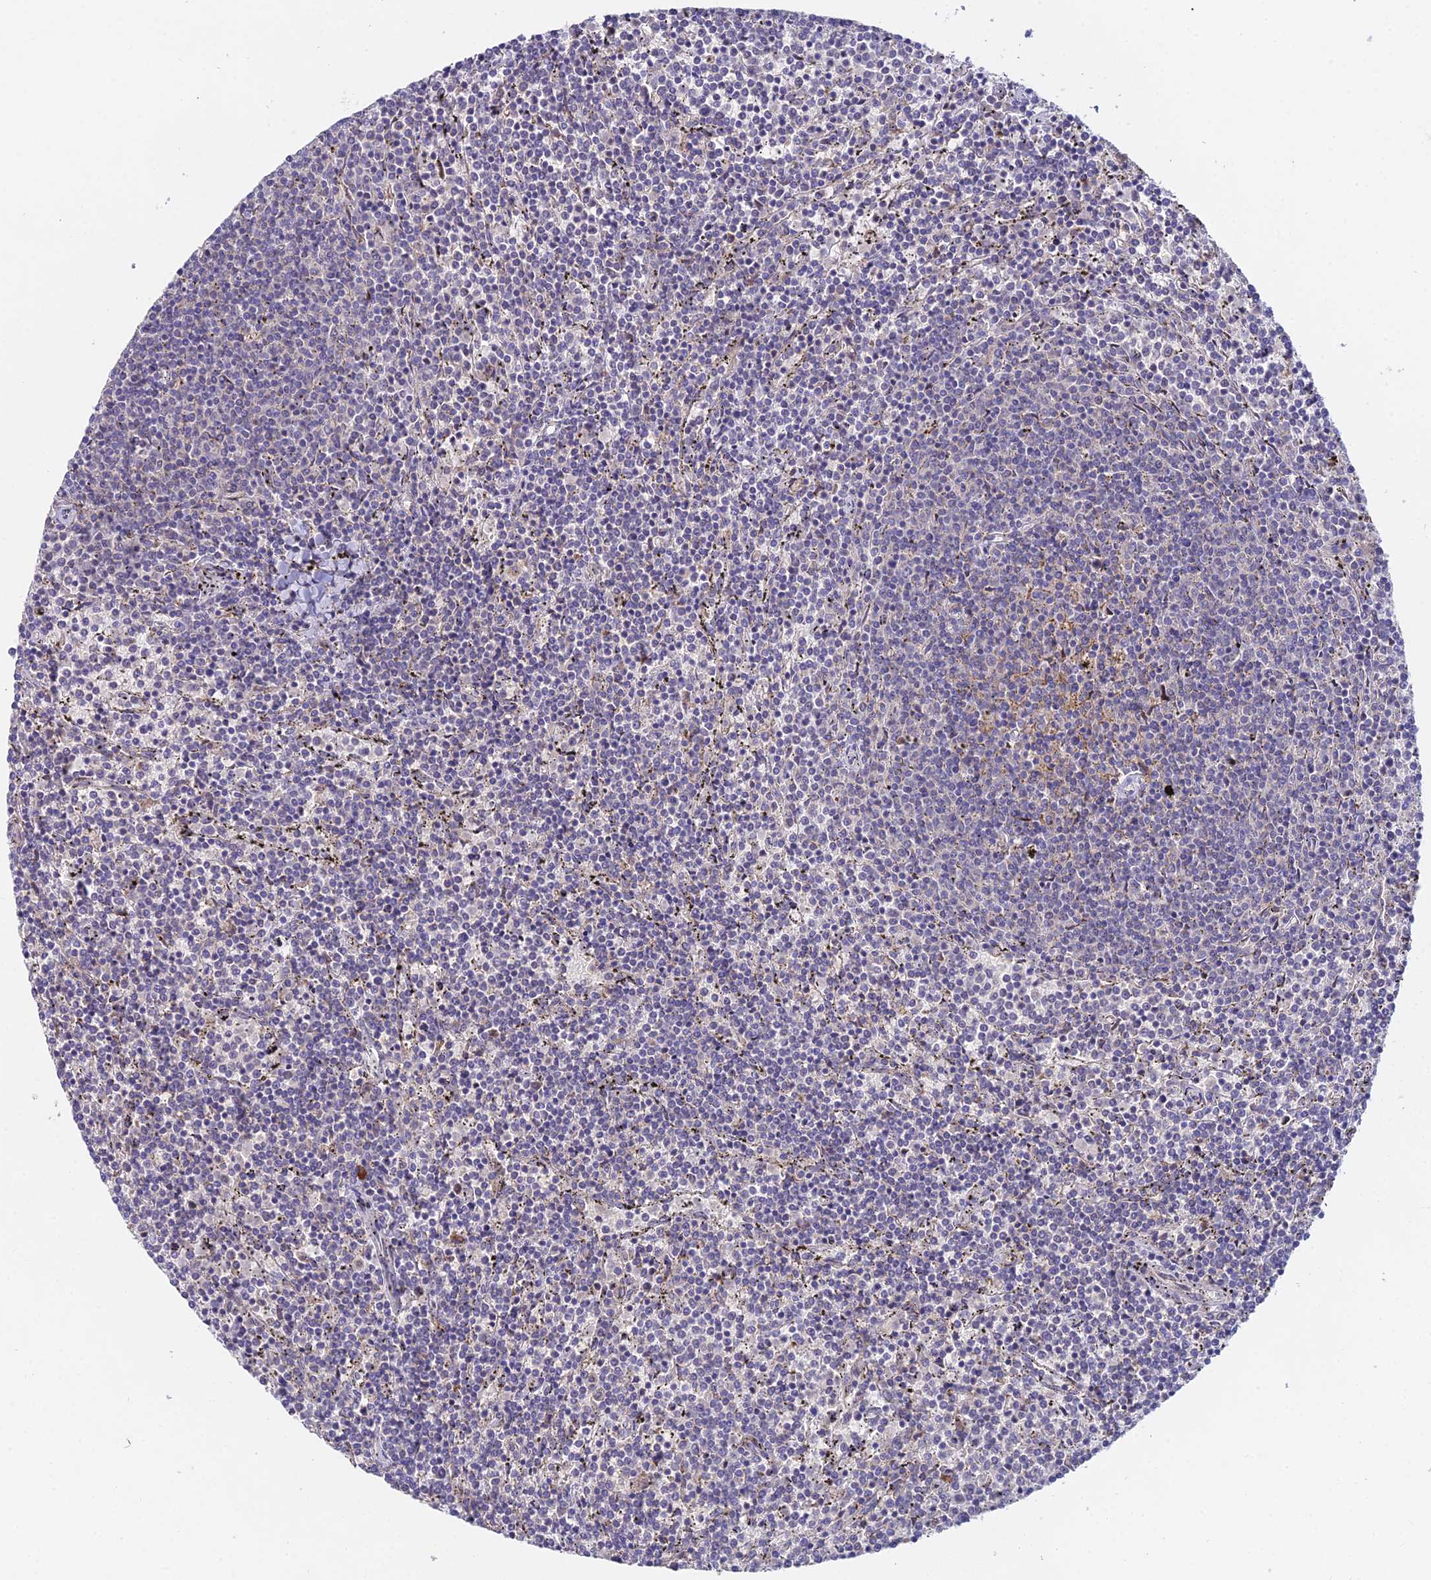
{"staining": {"intensity": "negative", "quantity": "none", "location": "none"}, "tissue": "lymphoma", "cell_type": "Tumor cells", "image_type": "cancer", "snomed": [{"axis": "morphology", "description": "Malignant lymphoma, non-Hodgkin's type, Low grade"}, {"axis": "topography", "description": "Spleen"}], "caption": "Tumor cells are negative for protein expression in human malignant lymphoma, non-Hodgkin's type (low-grade). (Brightfield microscopy of DAB immunohistochemistry at high magnification).", "gene": "WDR43", "patient": {"sex": "female", "age": 50}}